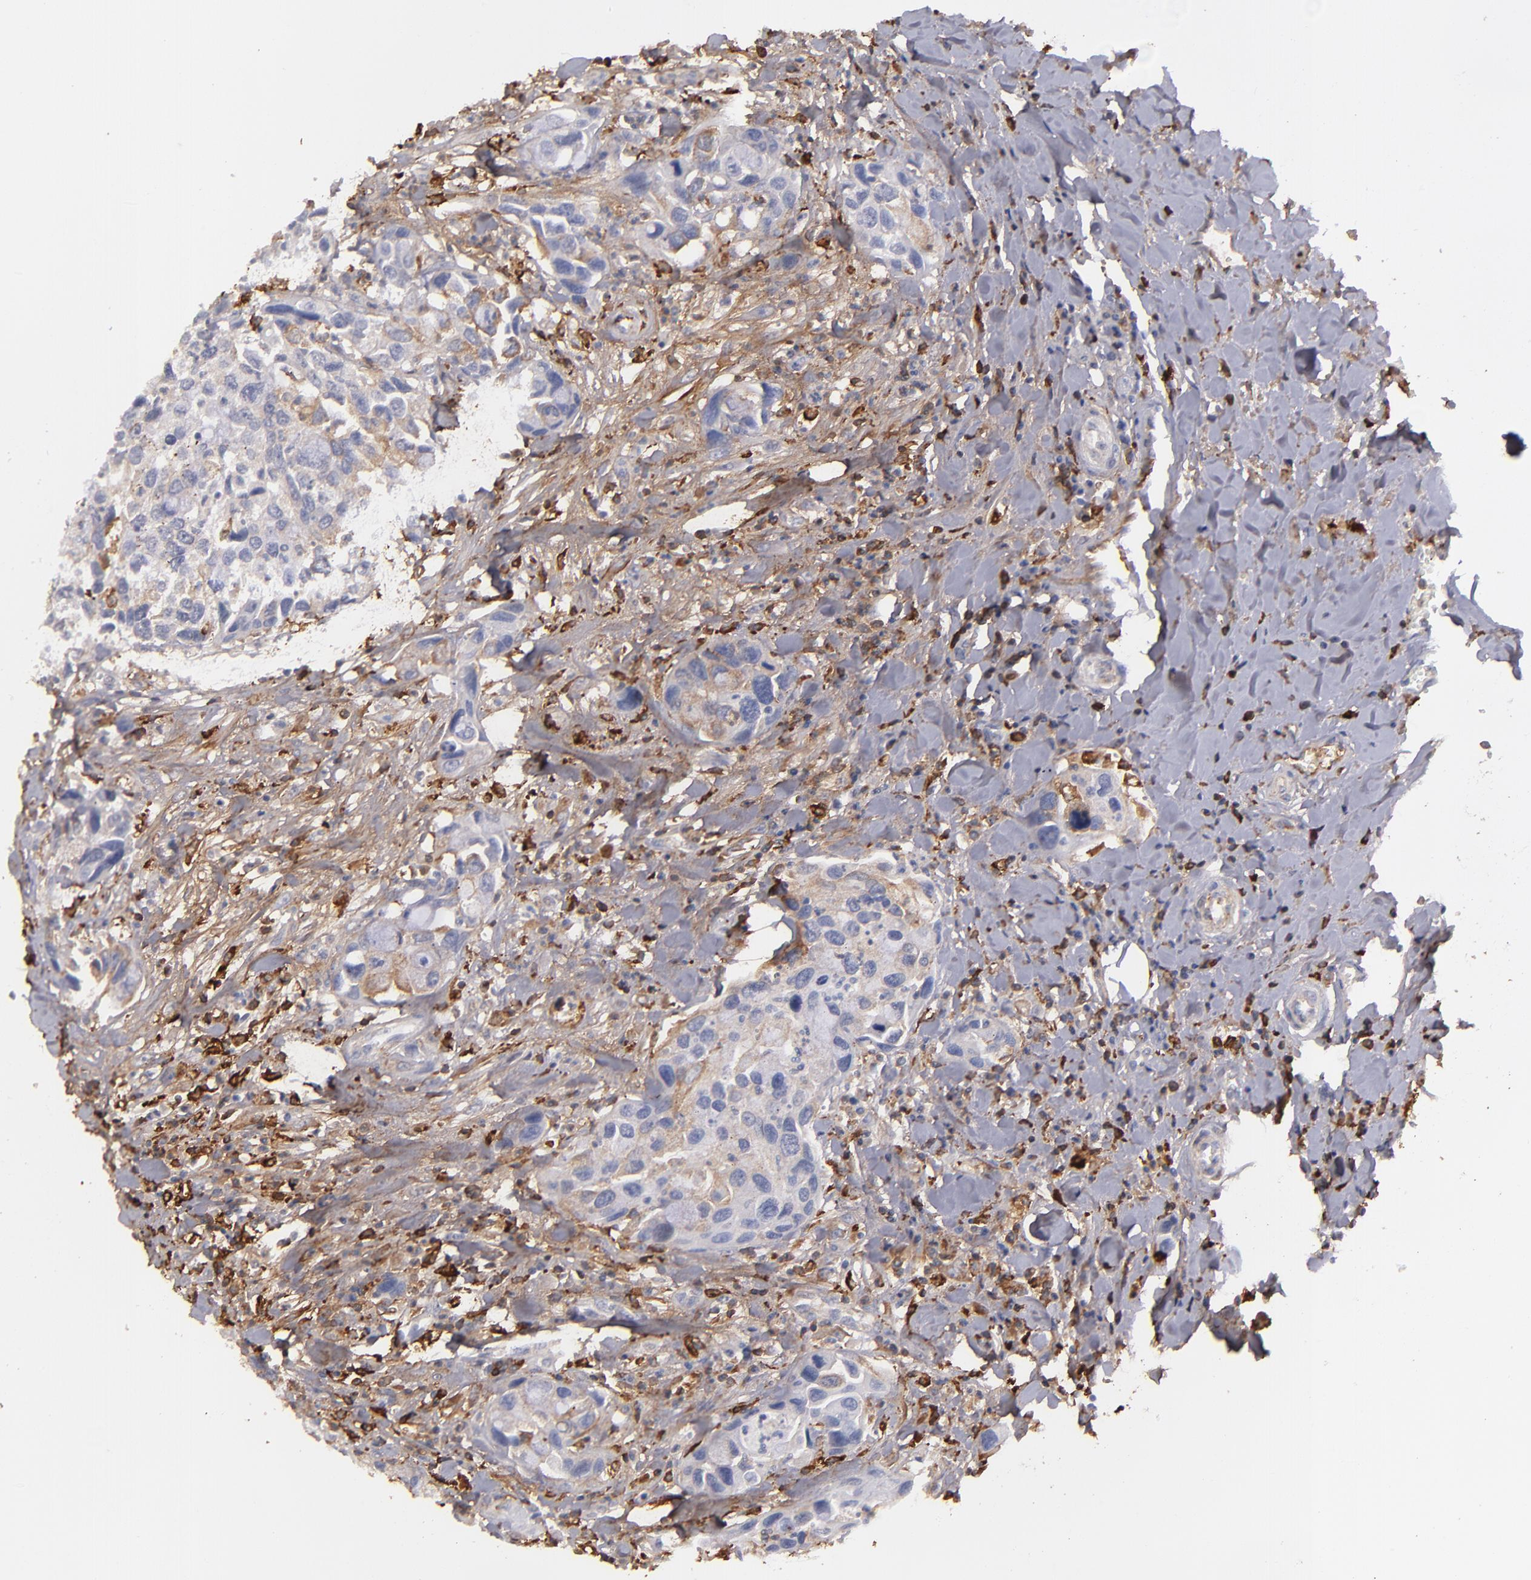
{"staining": {"intensity": "weak", "quantity": "<25%", "location": "cytoplasmic/membranous"}, "tissue": "urothelial cancer", "cell_type": "Tumor cells", "image_type": "cancer", "snomed": [{"axis": "morphology", "description": "Urothelial carcinoma, High grade"}, {"axis": "topography", "description": "Urinary bladder"}], "caption": "There is no significant expression in tumor cells of urothelial cancer. (Stains: DAB (3,3'-diaminobenzidine) immunohistochemistry (IHC) with hematoxylin counter stain, Microscopy: brightfield microscopy at high magnification).", "gene": "C1QA", "patient": {"sex": "male", "age": 66}}